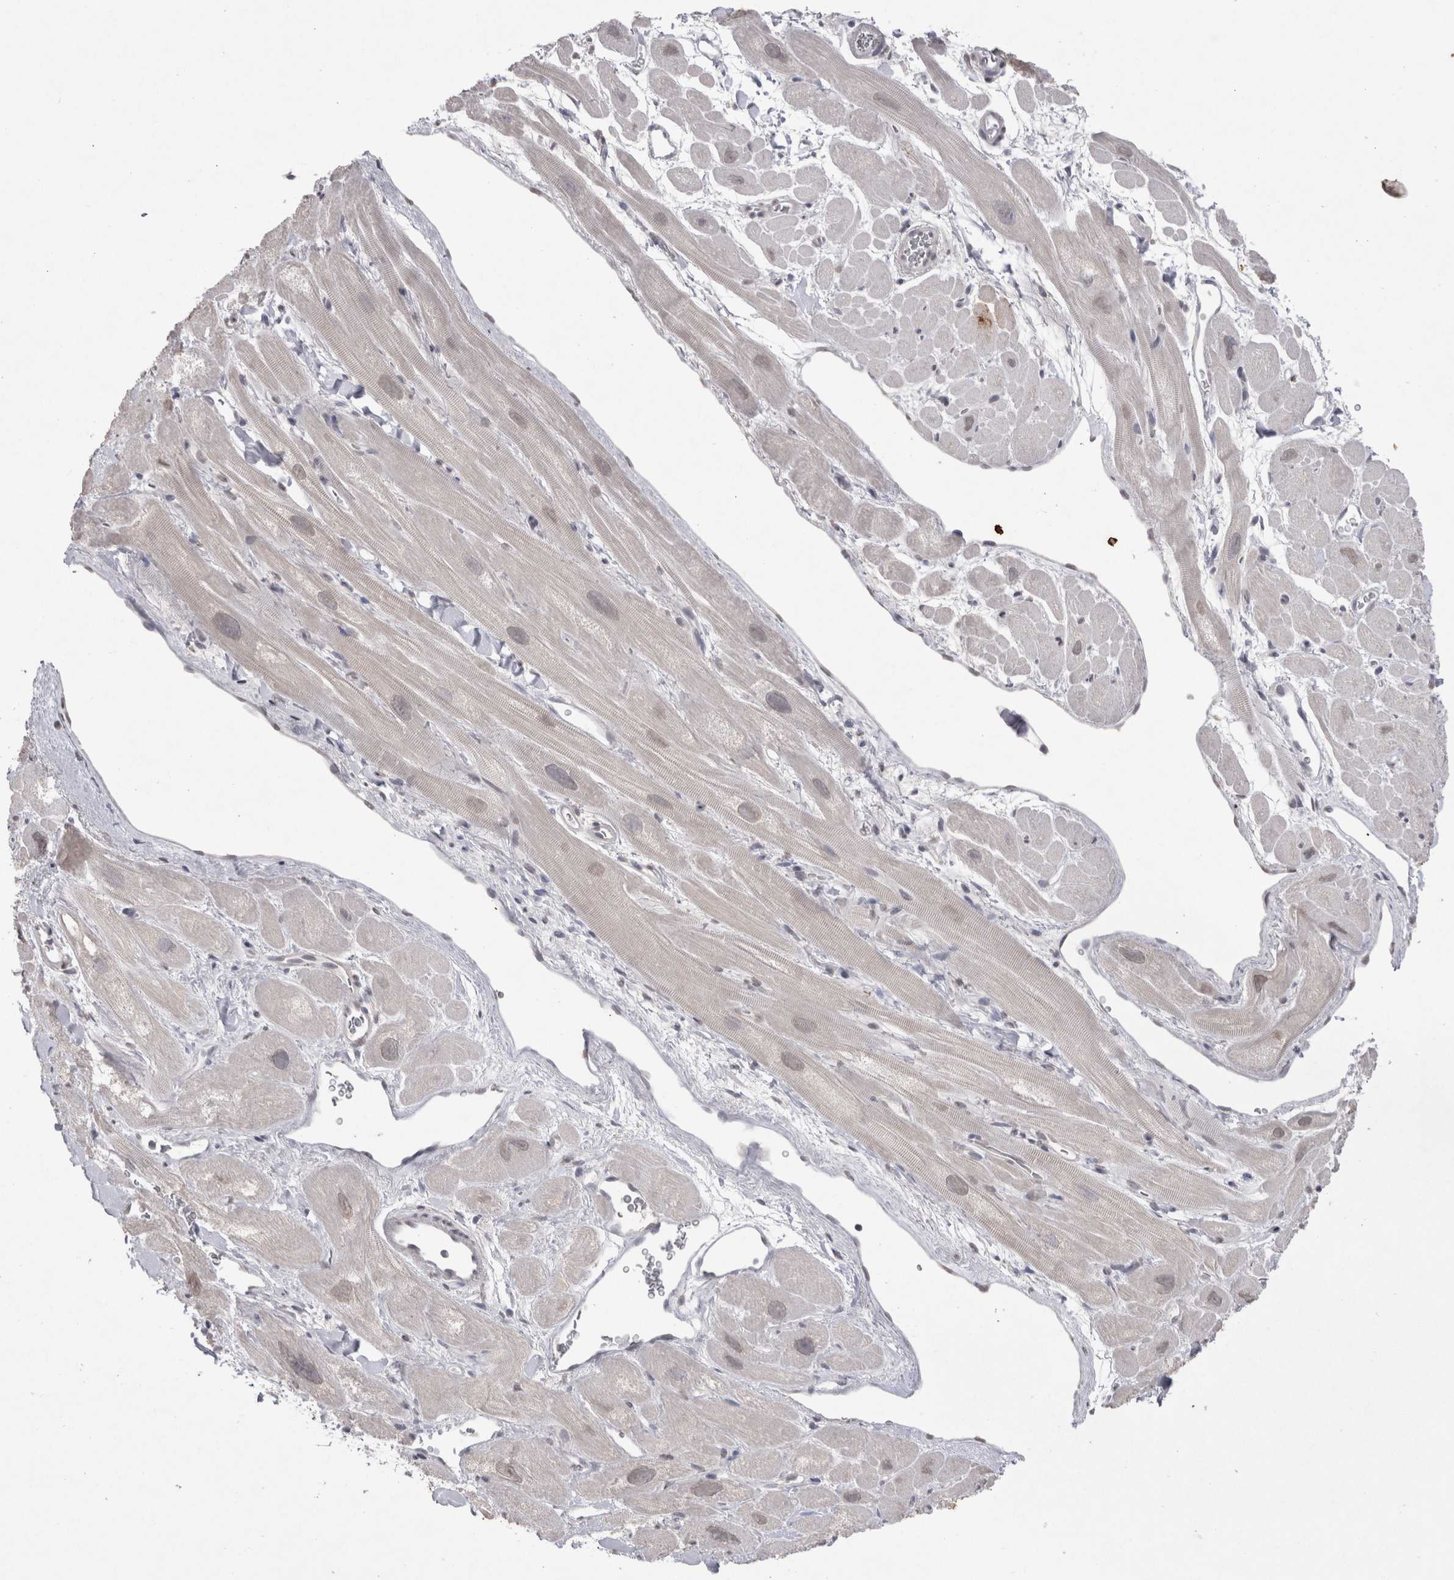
{"staining": {"intensity": "weak", "quantity": "<25%", "location": "nuclear"}, "tissue": "heart muscle", "cell_type": "Cardiomyocytes", "image_type": "normal", "snomed": [{"axis": "morphology", "description": "Normal tissue, NOS"}, {"axis": "topography", "description": "Heart"}], "caption": "A high-resolution image shows IHC staining of unremarkable heart muscle, which exhibits no significant staining in cardiomyocytes. (Brightfield microscopy of DAB immunohistochemistry at high magnification).", "gene": "DDX4", "patient": {"sex": "male", "age": 49}}